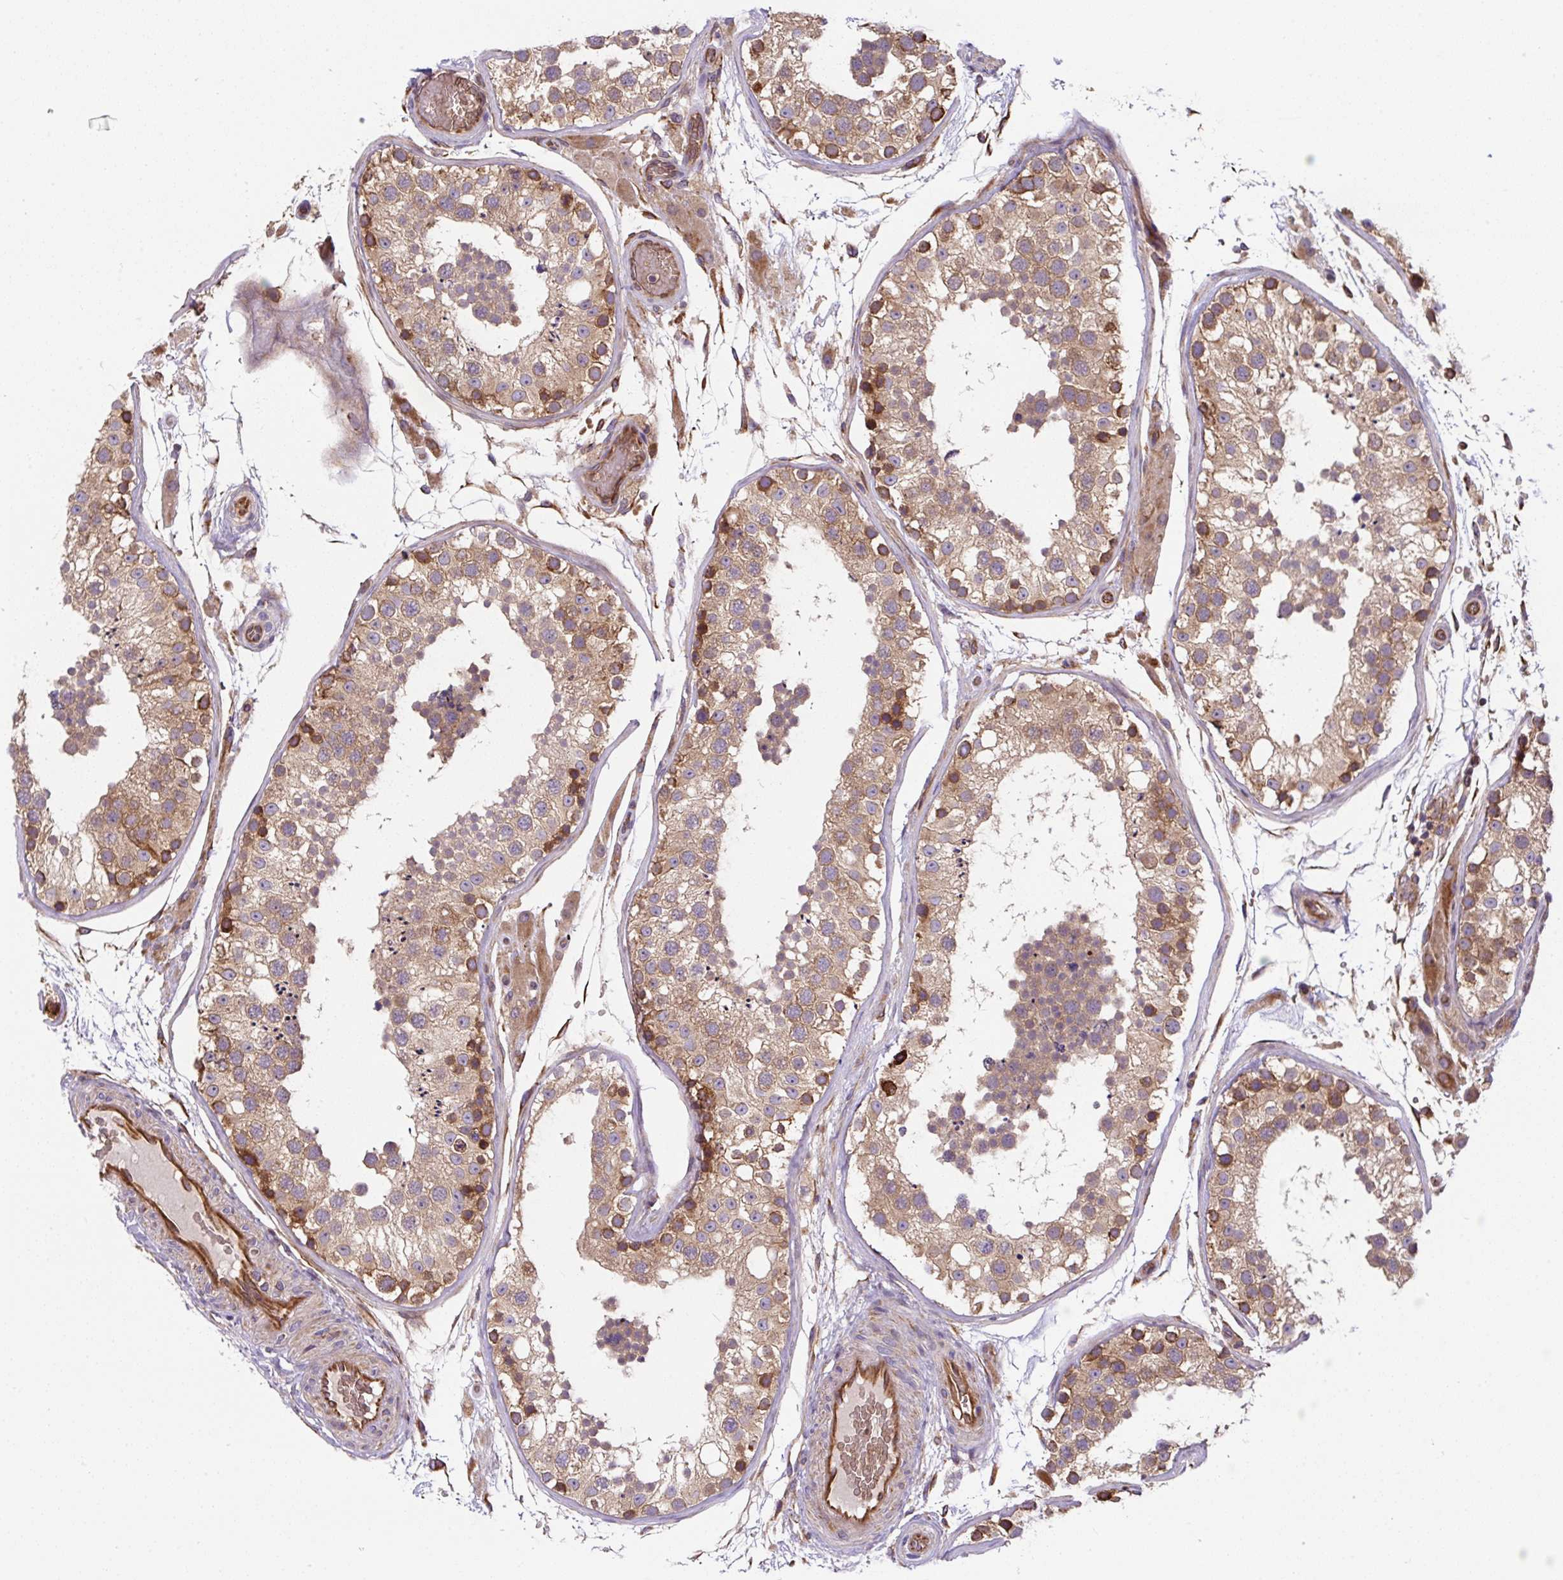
{"staining": {"intensity": "moderate", "quantity": ">75%", "location": "cytoplasmic/membranous"}, "tissue": "testis", "cell_type": "Cells in seminiferous ducts", "image_type": "normal", "snomed": [{"axis": "morphology", "description": "Normal tissue, NOS"}, {"axis": "topography", "description": "Testis"}], "caption": "High-power microscopy captured an IHC histopathology image of unremarkable testis, revealing moderate cytoplasmic/membranous staining in about >75% of cells in seminiferous ducts.", "gene": "APOBEC3D", "patient": {"sex": "male", "age": 26}}